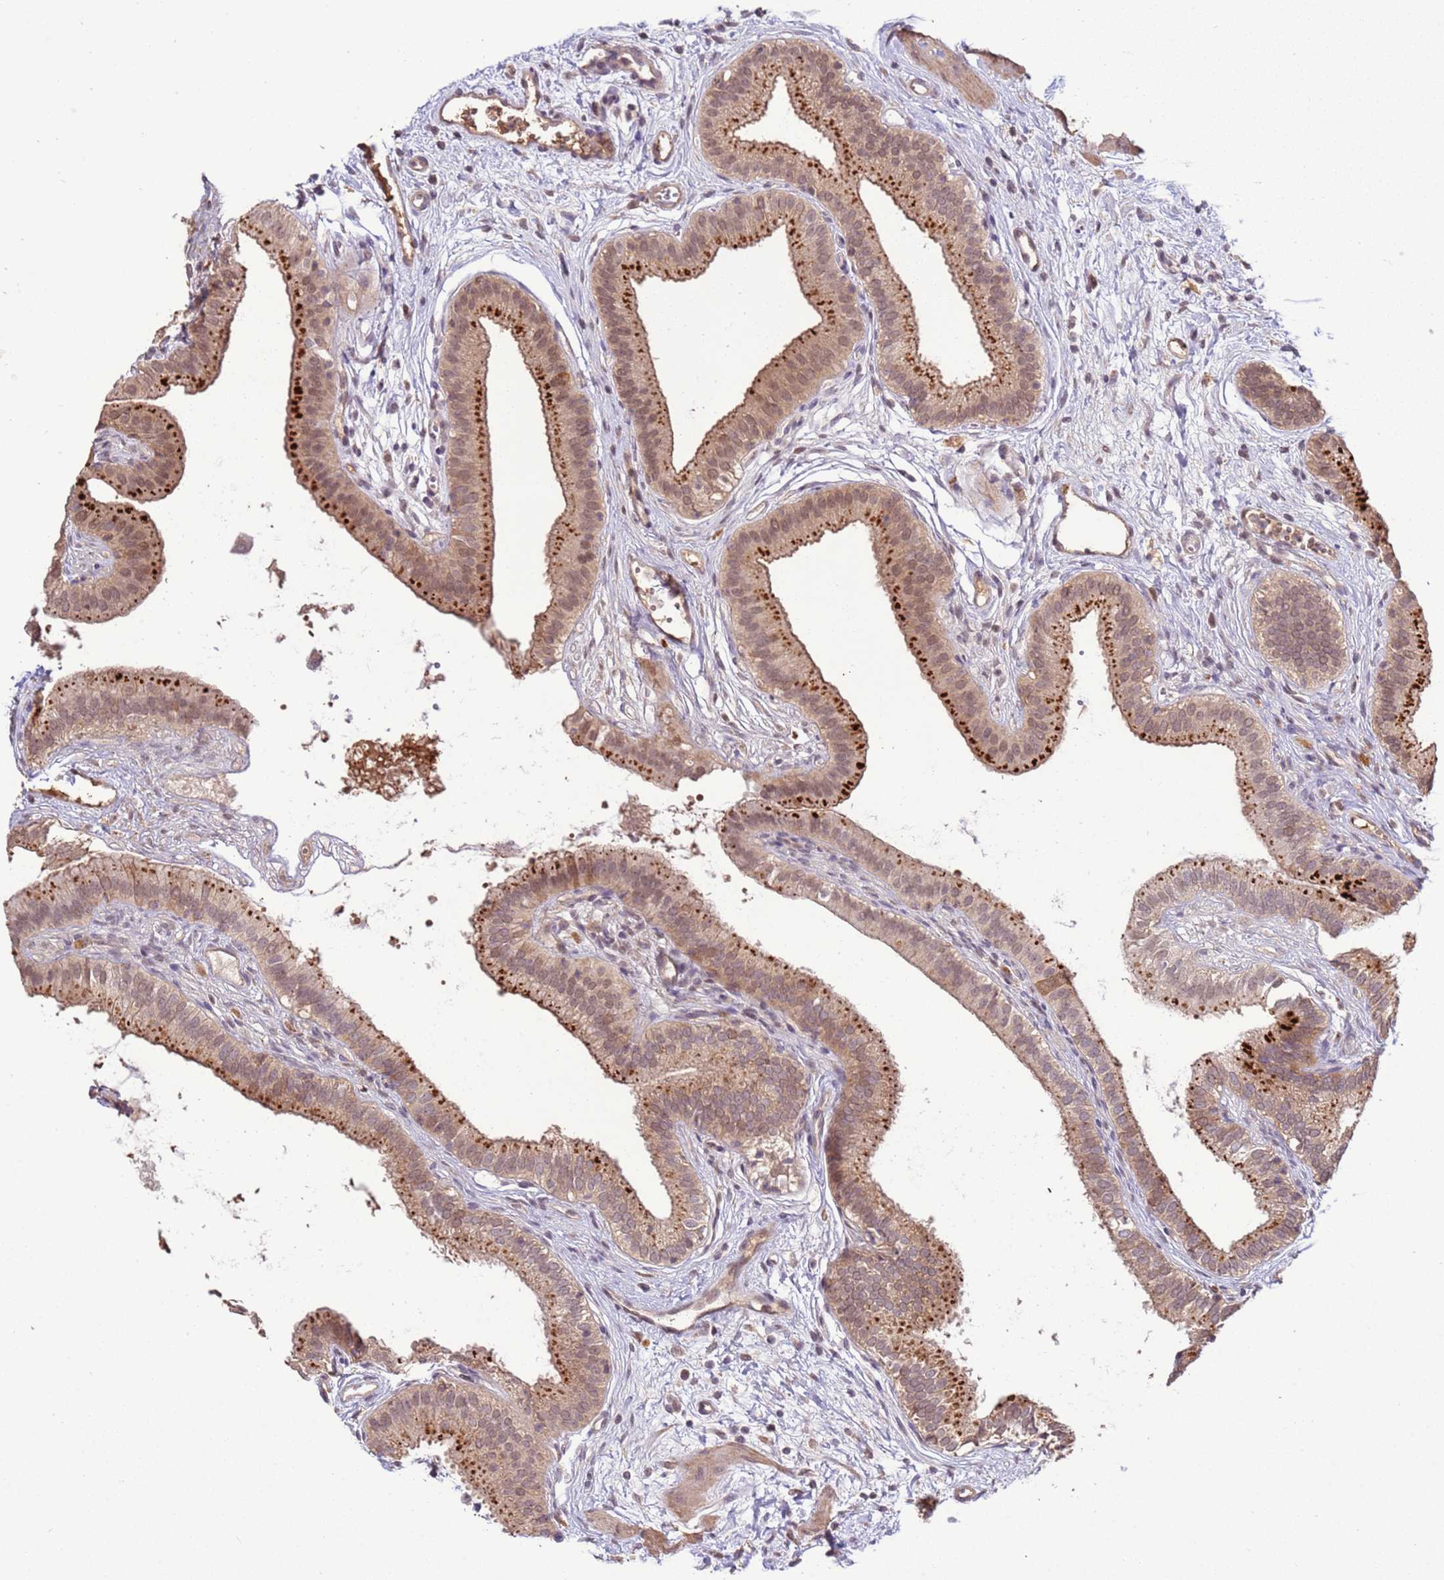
{"staining": {"intensity": "strong", "quantity": ">75%", "location": "cytoplasmic/membranous"}, "tissue": "gallbladder", "cell_type": "Glandular cells", "image_type": "normal", "snomed": [{"axis": "morphology", "description": "Normal tissue, NOS"}, {"axis": "topography", "description": "Gallbladder"}], "caption": "An immunohistochemistry (IHC) photomicrograph of benign tissue is shown. Protein staining in brown labels strong cytoplasmic/membranous positivity in gallbladder within glandular cells.", "gene": "ZNF624", "patient": {"sex": "female", "age": 54}}